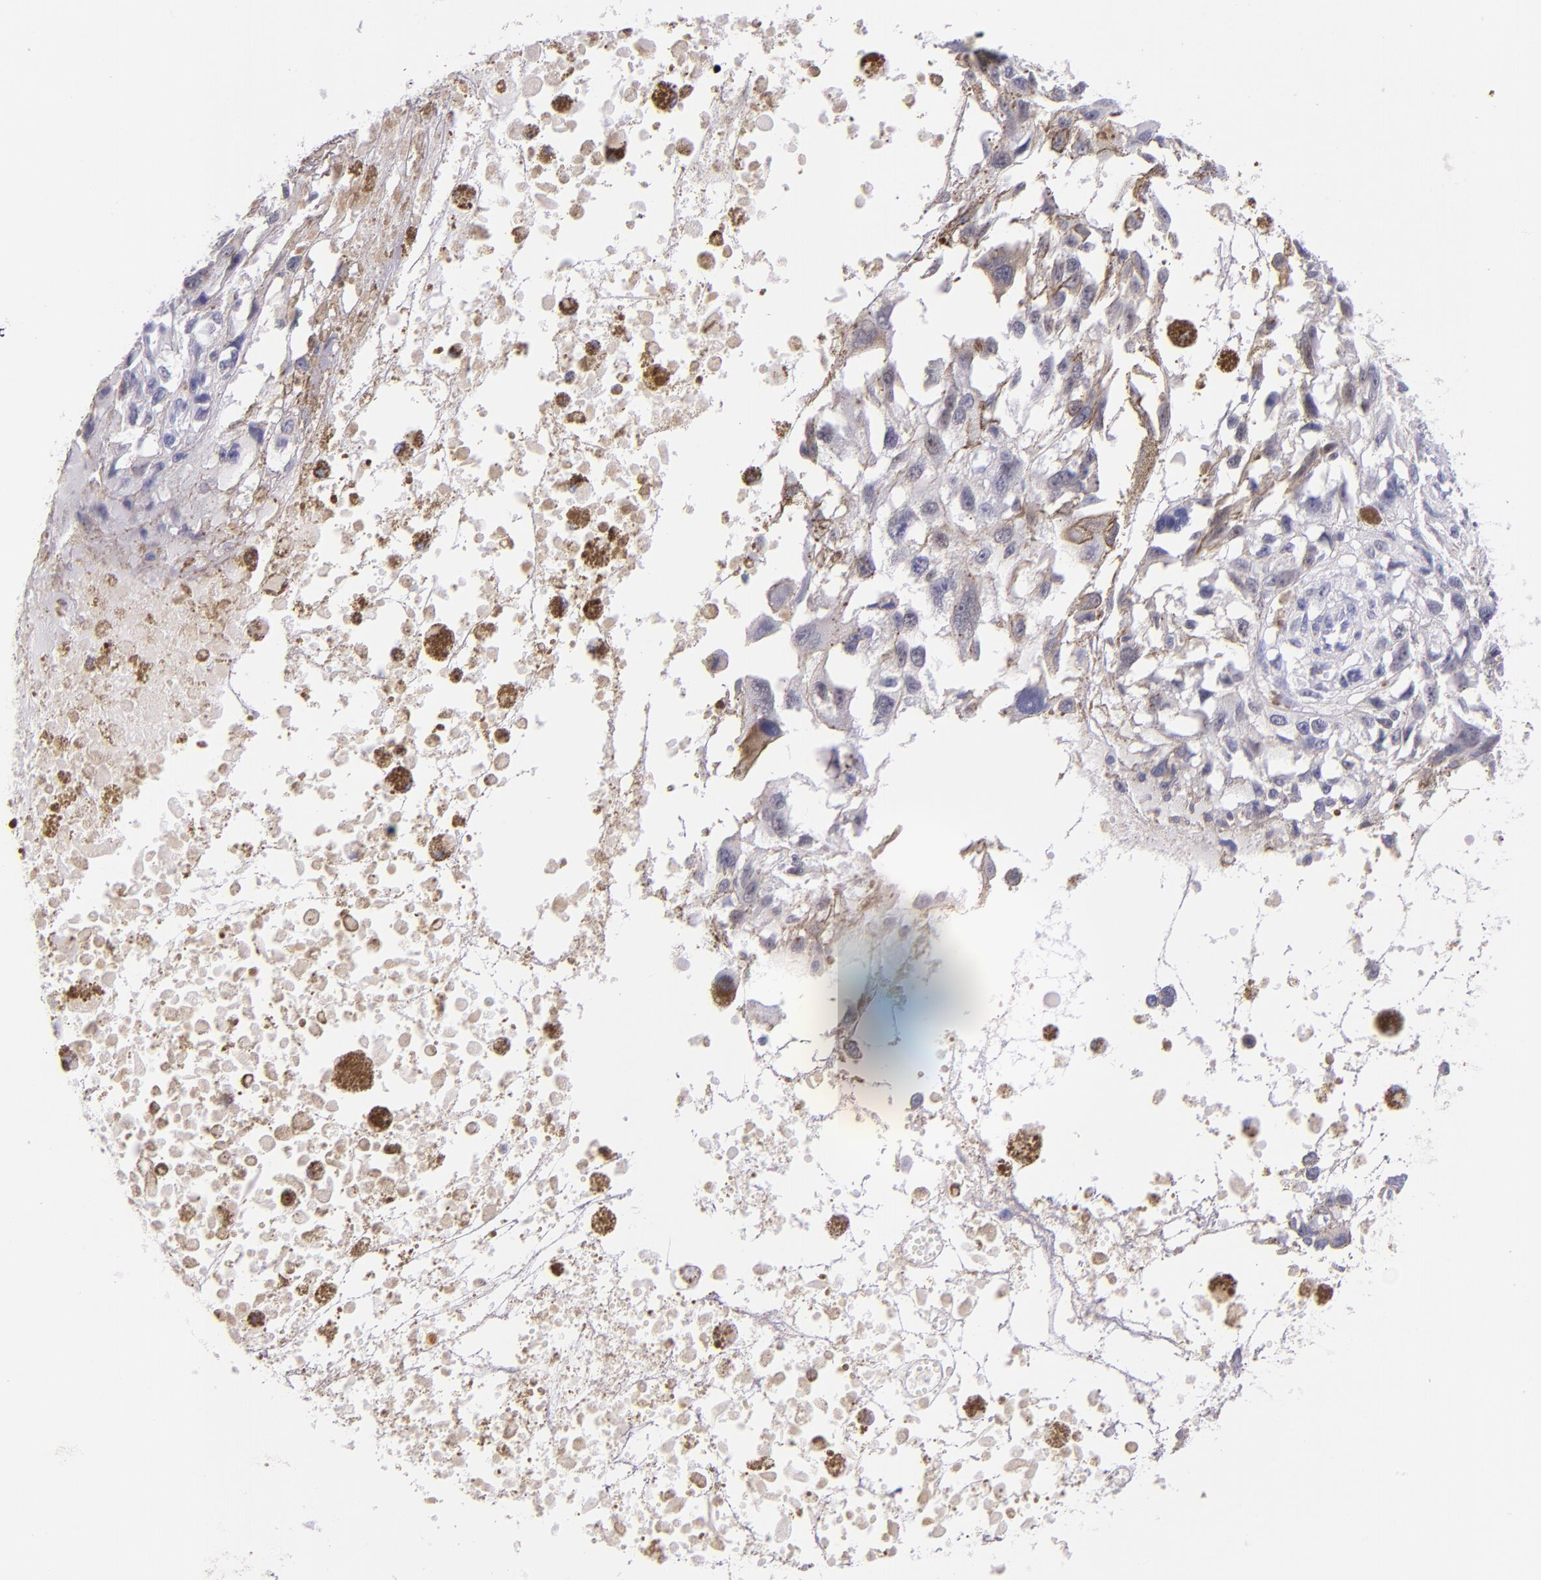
{"staining": {"intensity": "negative", "quantity": "none", "location": "none"}, "tissue": "melanoma", "cell_type": "Tumor cells", "image_type": "cancer", "snomed": [{"axis": "morphology", "description": "Malignant melanoma, Metastatic site"}, {"axis": "topography", "description": "Lymph node"}], "caption": "The histopathology image shows no significant expression in tumor cells of melanoma.", "gene": "IRF4", "patient": {"sex": "male", "age": 59}}